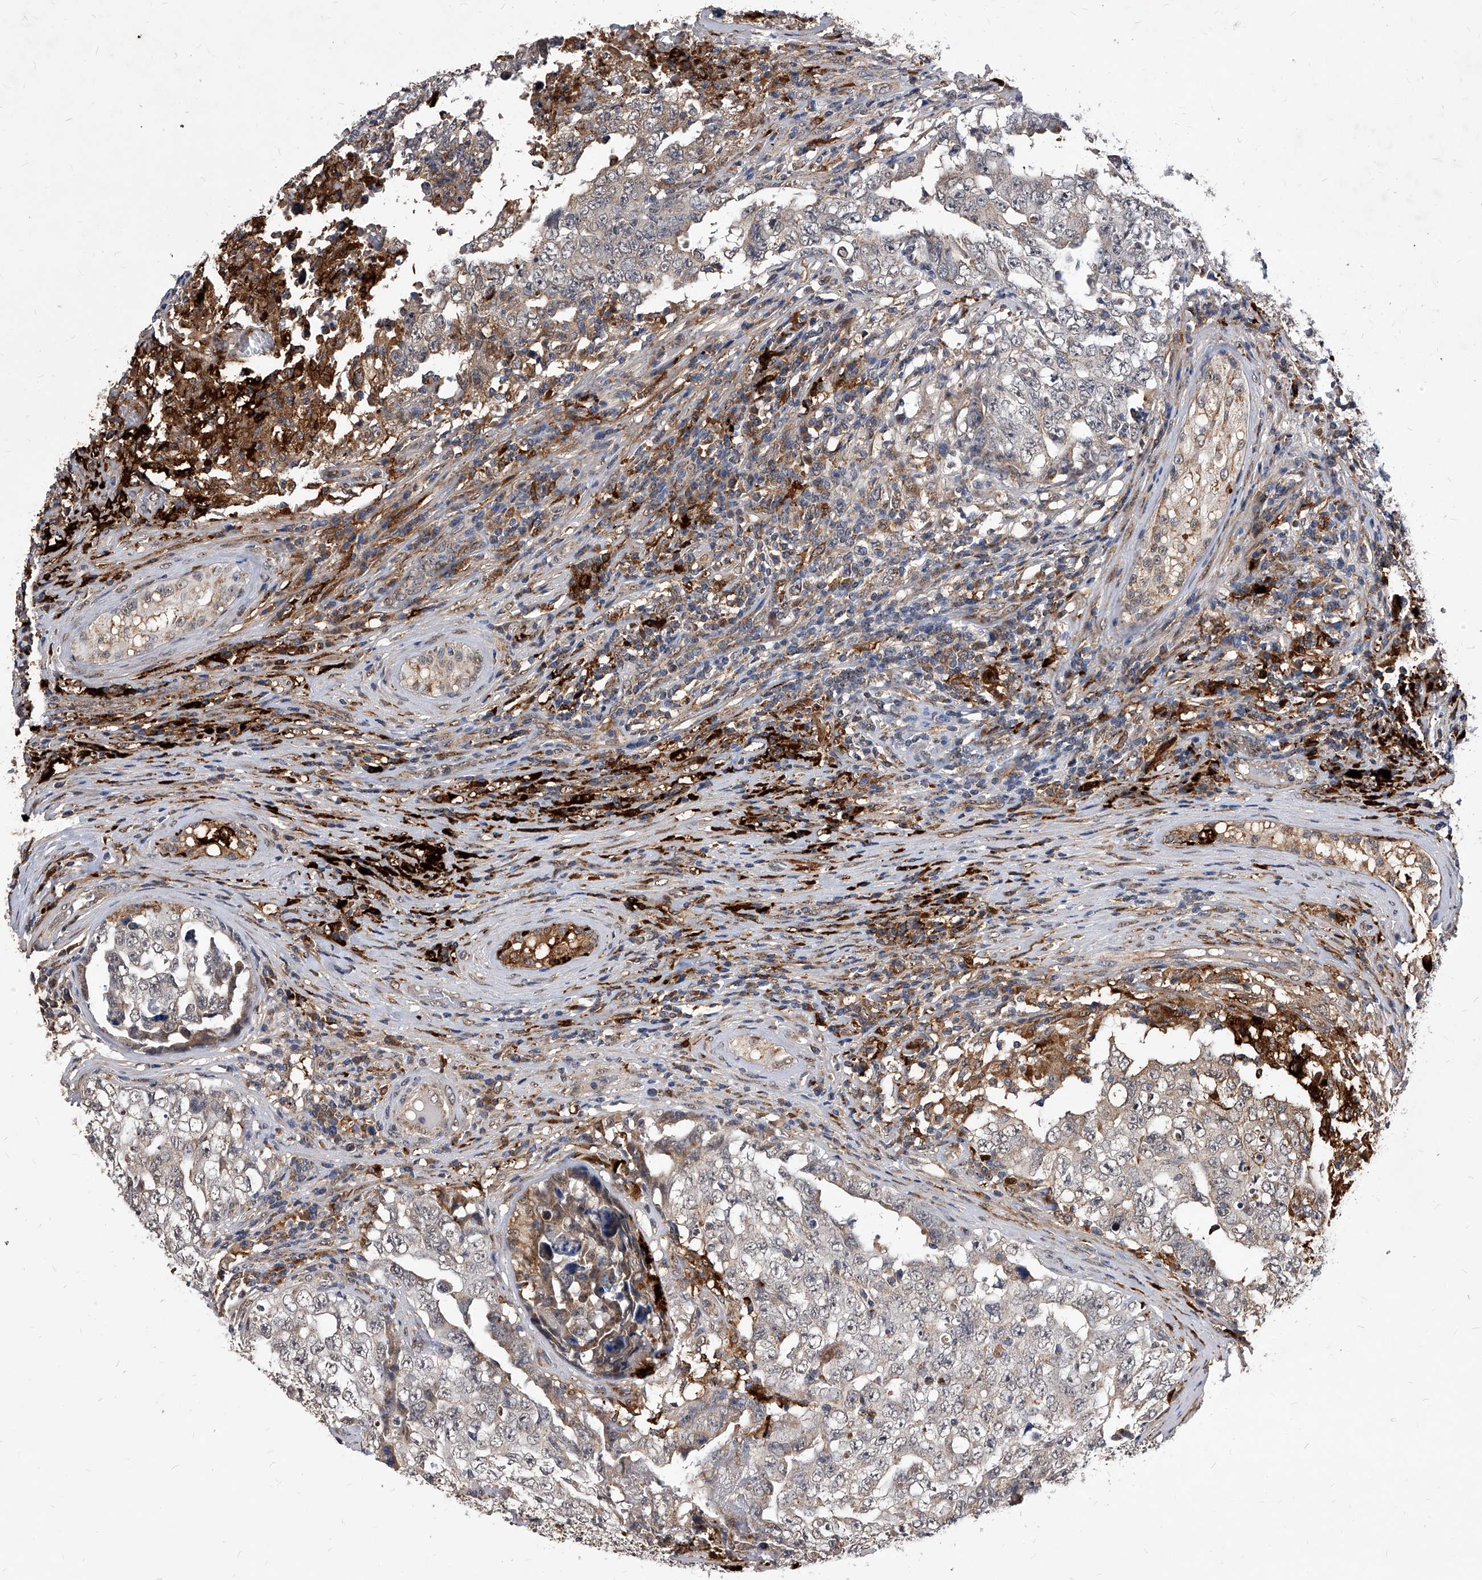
{"staining": {"intensity": "weak", "quantity": "<25%", "location": "cytoplasmic/membranous"}, "tissue": "testis cancer", "cell_type": "Tumor cells", "image_type": "cancer", "snomed": [{"axis": "morphology", "description": "Carcinoma, Embryonal, NOS"}, {"axis": "topography", "description": "Testis"}], "caption": "Tumor cells are negative for protein expression in human testis cancer (embryonal carcinoma). The staining is performed using DAB (3,3'-diaminobenzidine) brown chromogen with nuclei counter-stained in using hematoxylin.", "gene": "SOBP", "patient": {"sex": "male", "age": 26}}